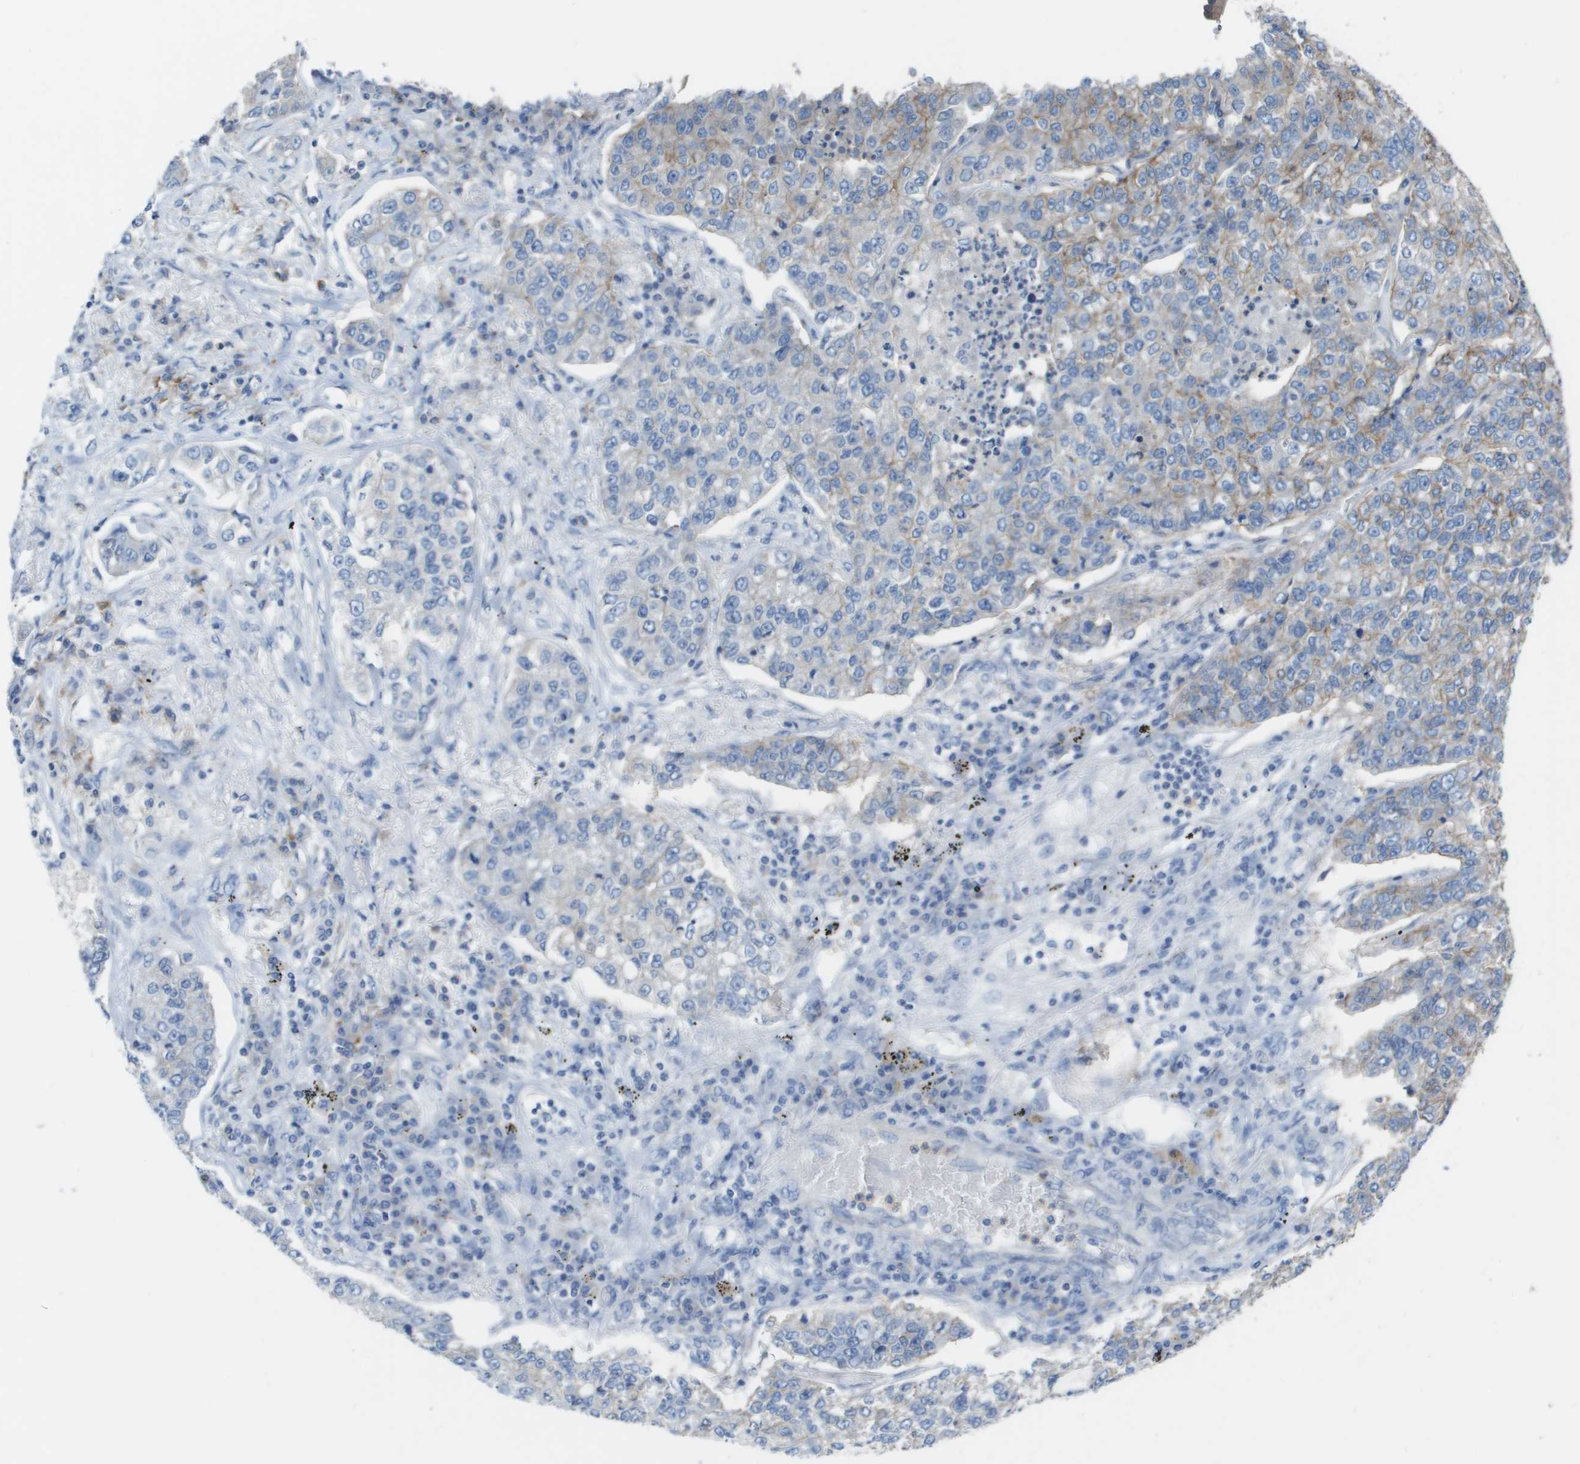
{"staining": {"intensity": "moderate", "quantity": "25%-75%", "location": "cytoplasmic/membranous"}, "tissue": "lung cancer", "cell_type": "Tumor cells", "image_type": "cancer", "snomed": [{"axis": "morphology", "description": "Adenocarcinoma, NOS"}, {"axis": "topography", "description": "Lung"}], "caption": "Lung cancer stained with DAB IHC displays medium levels of moderate cytoplasmic/membranous positivity in about 25%-75% of tumor cells.", "gene": "CD46", "patient": {"sex": "male", "age": 49}}